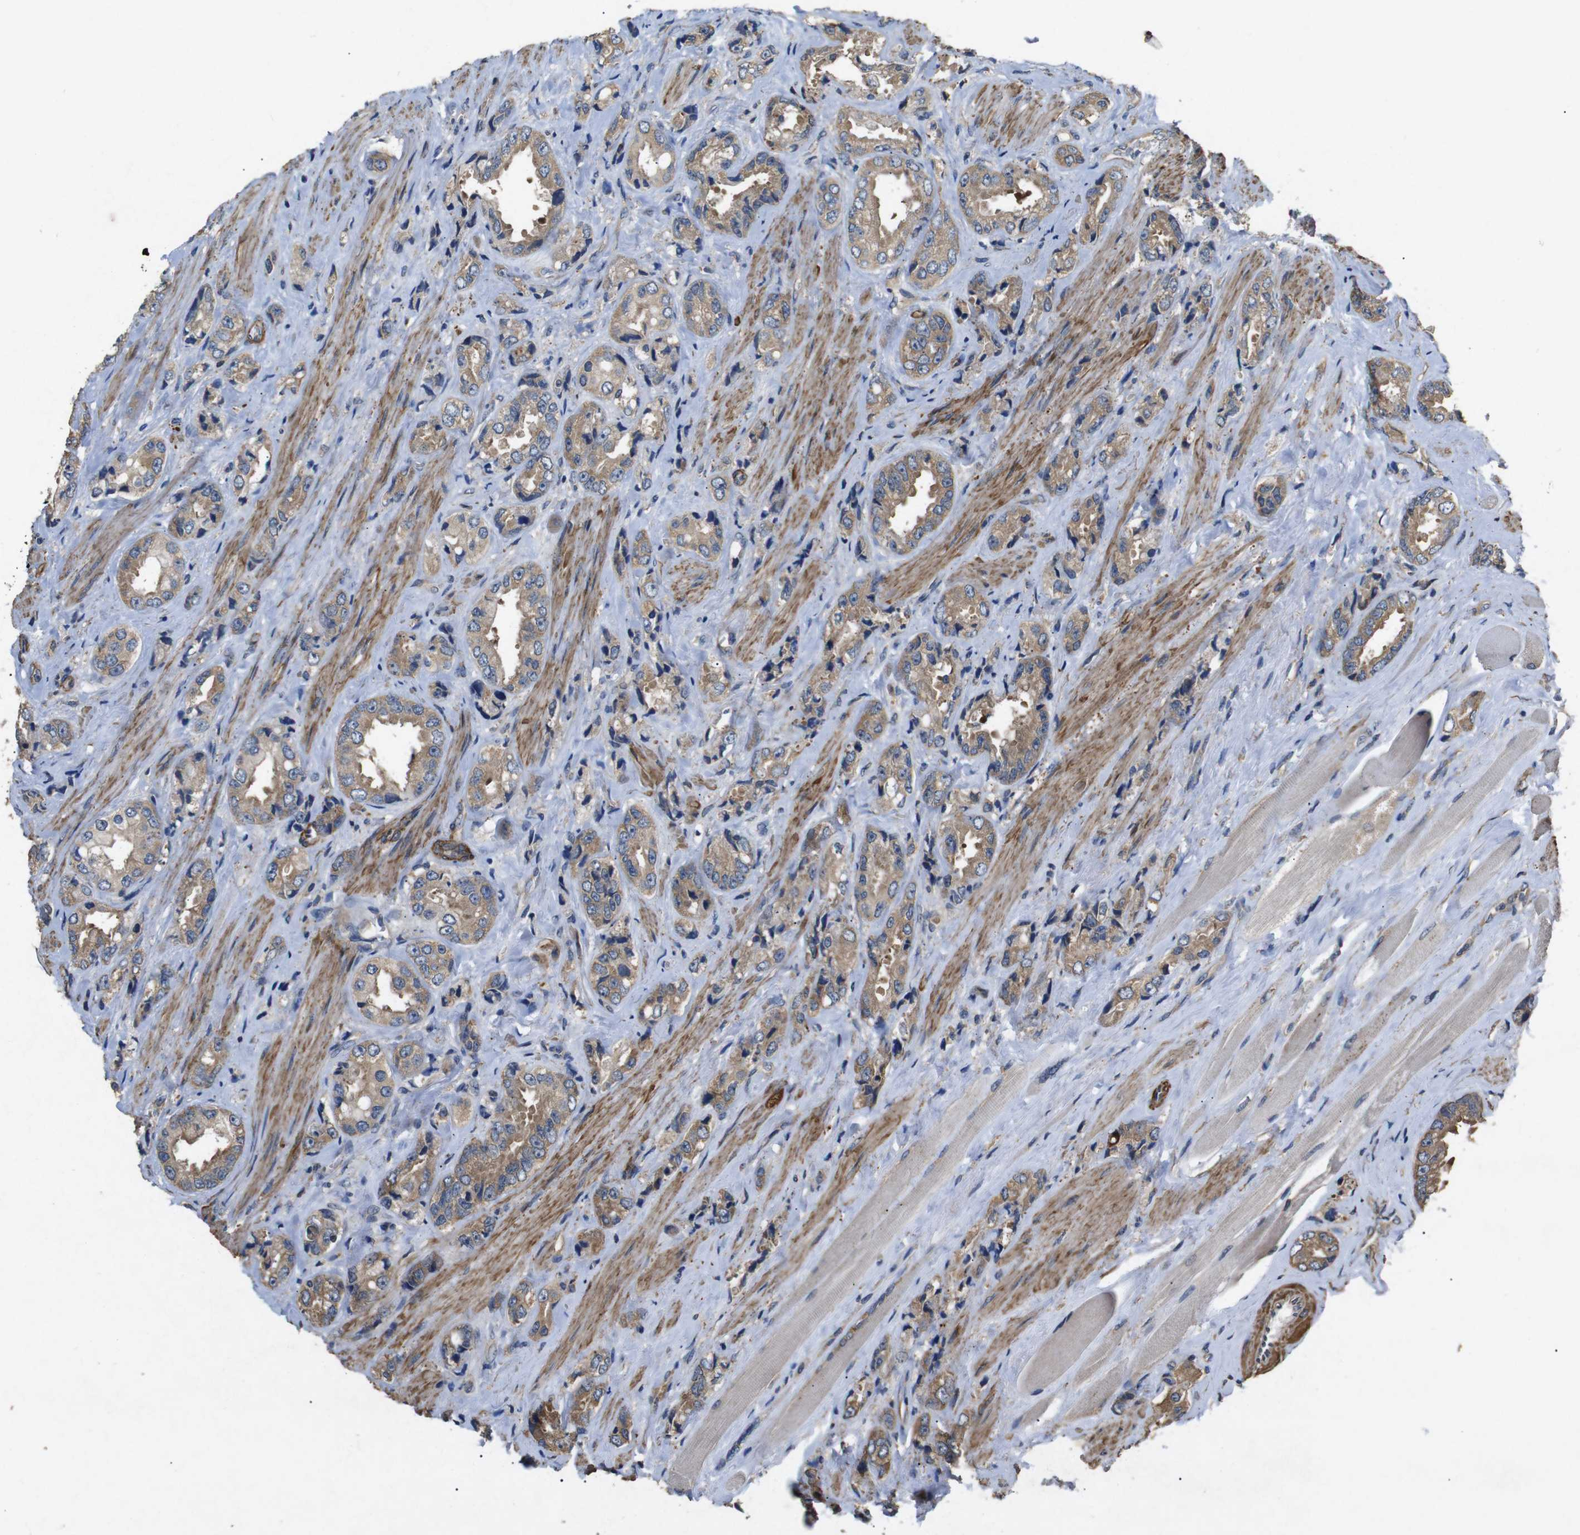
{"staining": {"intensity": "moderate", "quantity": ">75%", "location": "cytoplasmic/membranous"}, "tissue": "prostate cancer", "cell_type": "Tumor cells", "image_type": "cancer", "snomed": [{"axis": "morphology", "description": "Adenocarcinoma, High grade"}, {"axis": "topography", "description": "Prostate"}], "caption": "Moderate cytoplasmic/membranous staining for a protein is identified in about >75% of tumor cells of adenocarcinoma (high-grade) (prostate) using immunohistochemistry (IHC).", "gene": "BNIP3", "patient": {"sex": "male", "age": 61}}